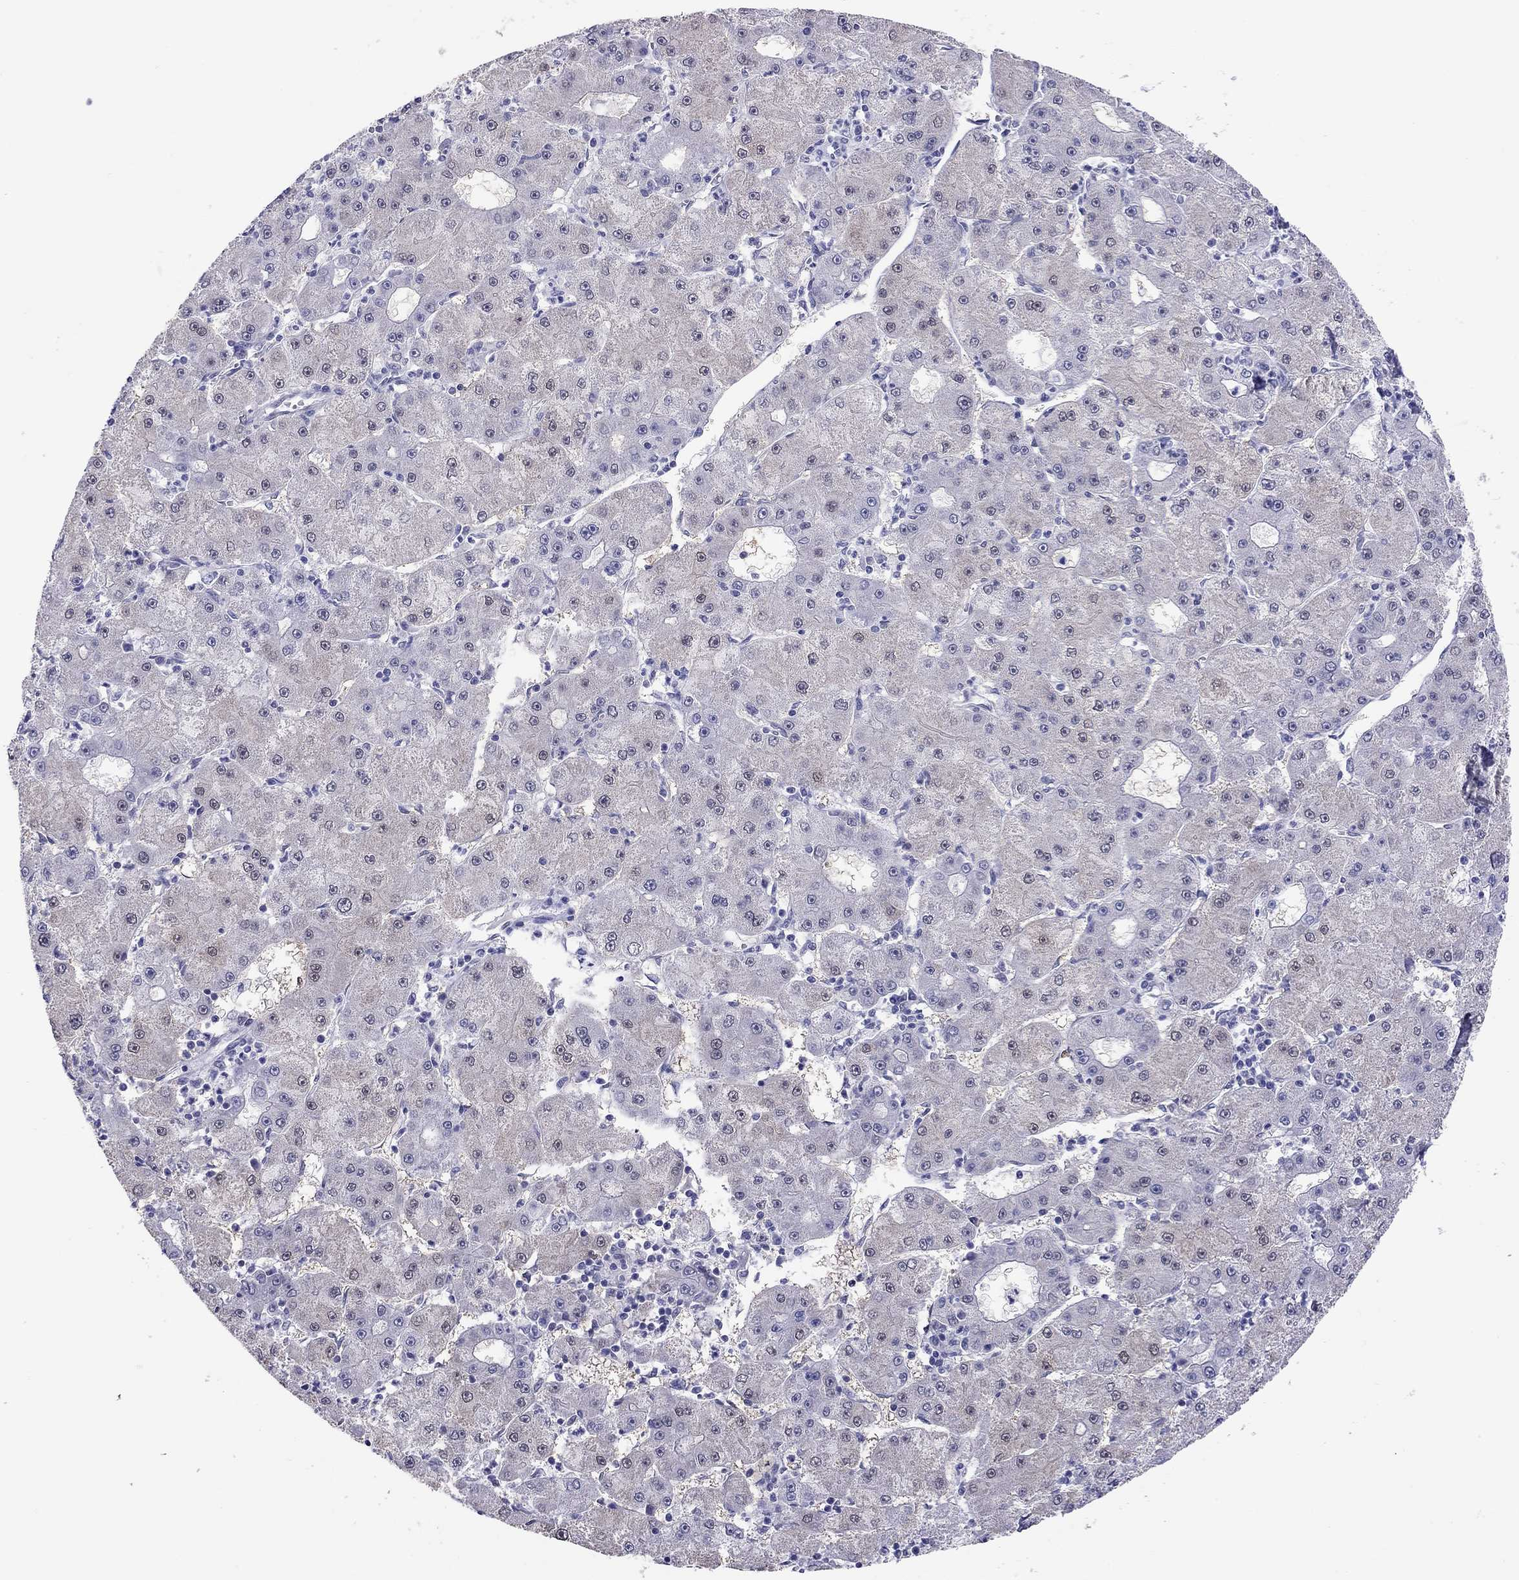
{"staining": {"intensity": "negative", "quantity": "none", "location": "none"}, "tissue": "liver cancer", "cell_type": "Tumor cells", "image_type": "cancer", "snomed": [{"axis": "morphology", "description": "Carcinoma, Hepatocellular, NOS"}, {"axis": "topography", "description": "Liver"}], "caption": "A high-resolution histopathology image shows immunohistochemistry staining of liver hepatocellular carcinoma, which exhibits no significant positivity in tumor cells.", "gene": "ARMC12", "patient": {"sex": "male", "age": 73}}